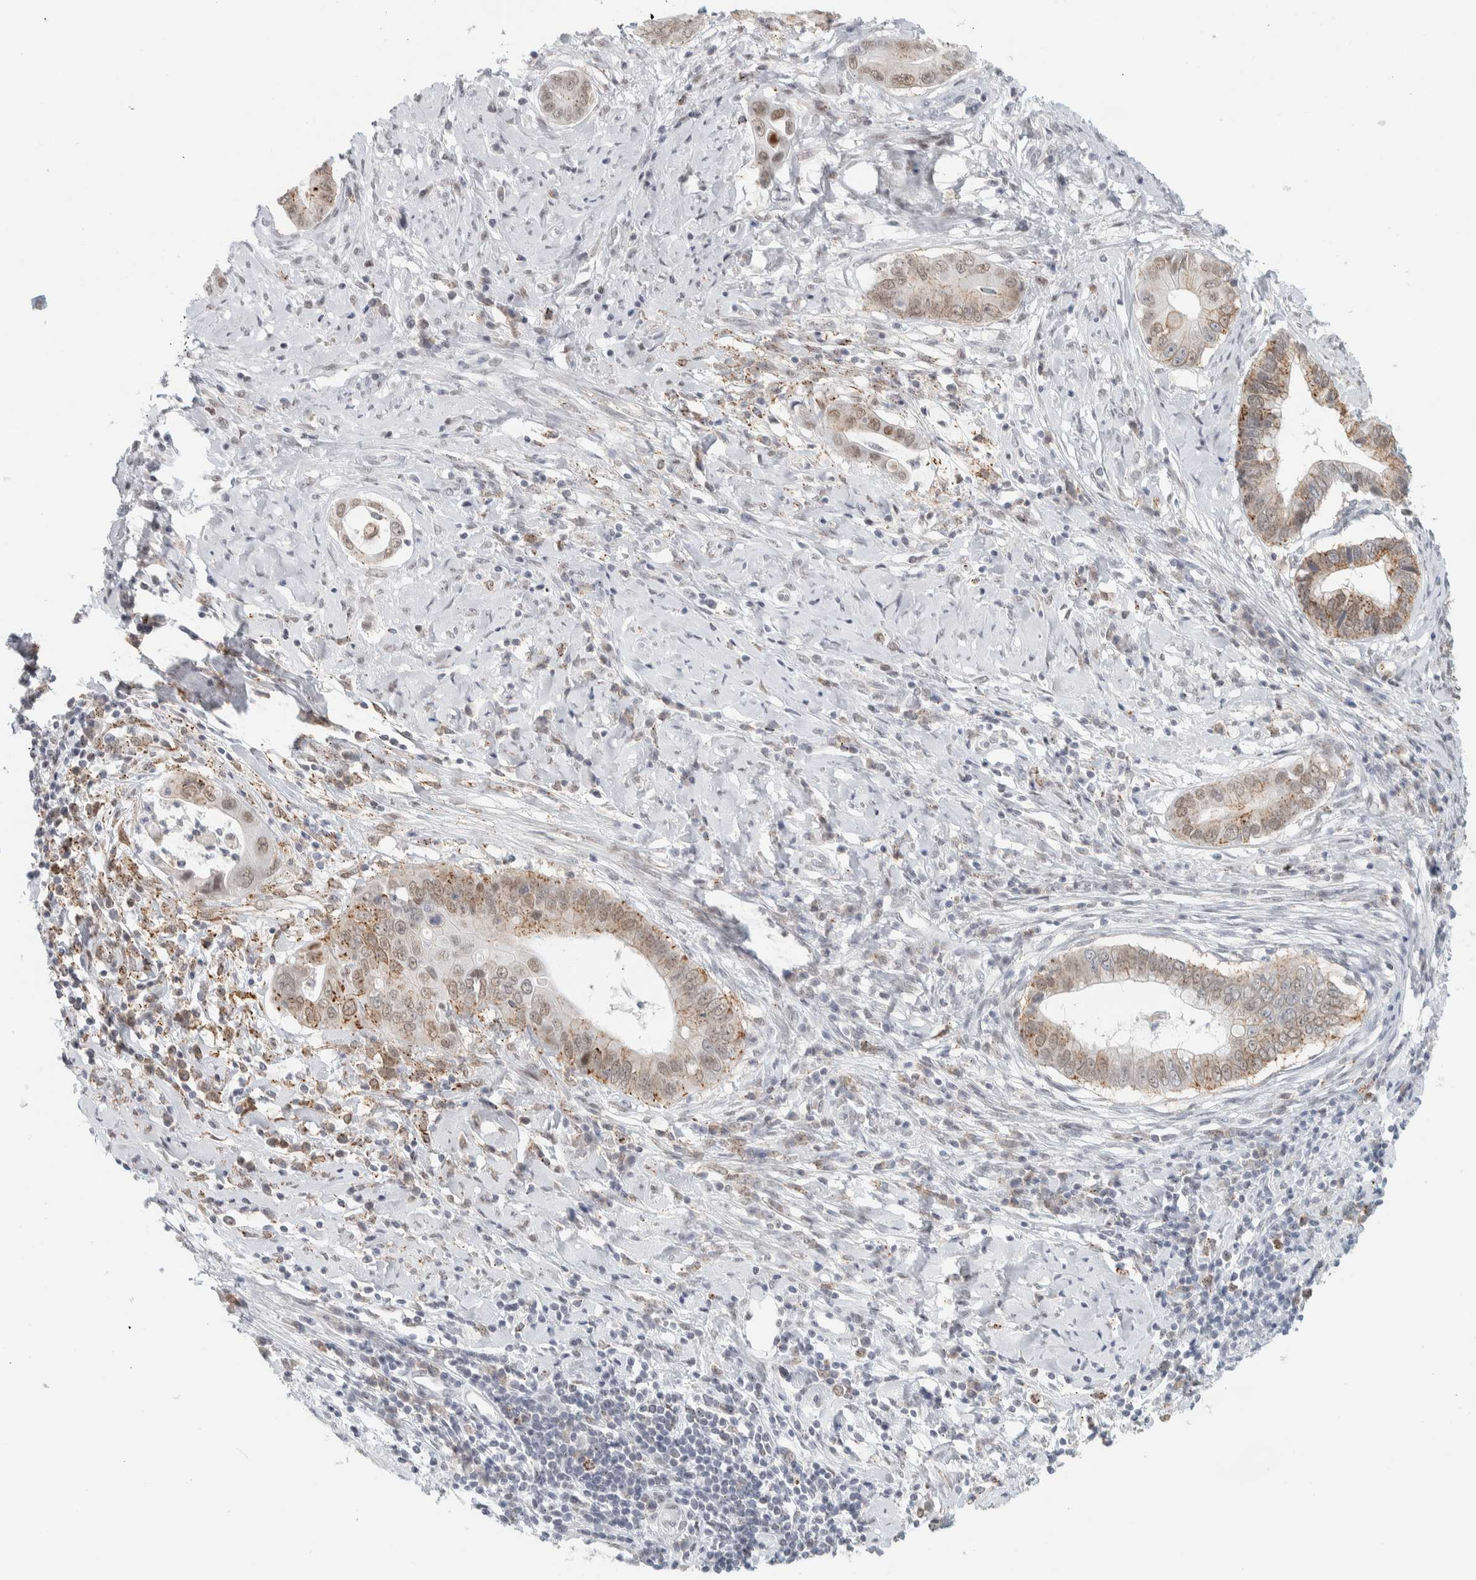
{"staining": {"intensity": "moderate", "quantity": ">75%", "location": "cytoplasmic/membranous"}, "tissue": "cervical cancer", "cell_type": "Tumor cells", "image_type": "cancer", "snomed": [{"axis": "morphology", "description": "Adenocarcinoma, NOS"}, {"axis": "topography", "description": "Cervix"}], "caption": "A high-resolution micrograph shows immunohistochemistry staining of cervical adenocarcinoma, which reveals moderate cytoplasmic/membranous staining in approximately >75% of tumor cells. Using DAB (brown) and hematoxylin (blue) stains, captured at high magnification using brightfield microscopy.", "gene": "CDH17", "patient": {"sex": "female", "age": 44}}